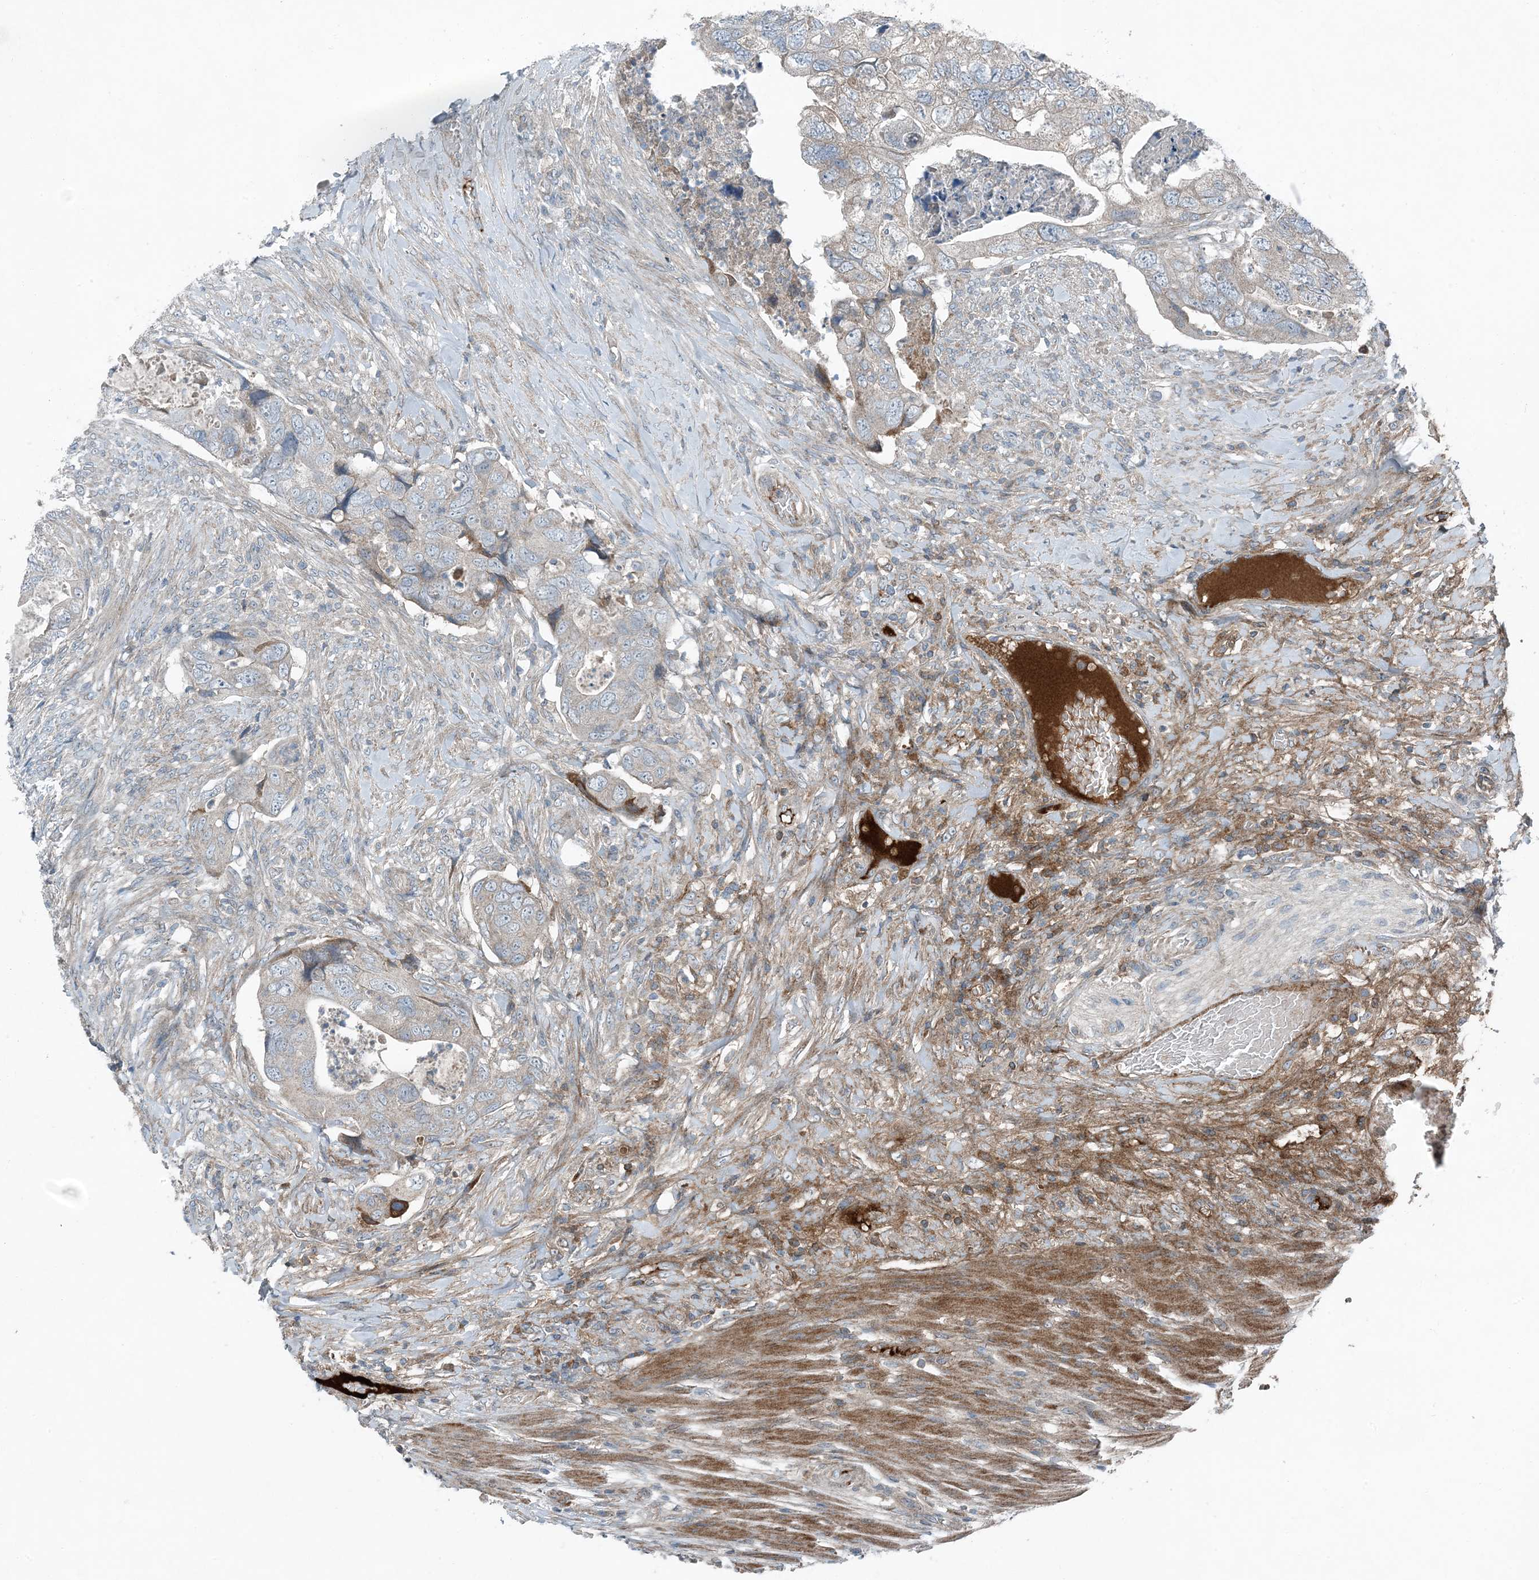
{"staining": {"intensity": "weak", "quantity": "<25%", "location": "cytoplasmic/membranous"}, "tissue": "colorectal cancer", "cell_type": "Tumor cells", "image_type": "cancer", "snomed": [{"axis": "morphology", "description": "Adenocarcinoma, NOS"}, {"axis": "topography", "description": "Rectum"}], "caption": "A micrograph of human colorectal adenocarcinoma is negative for staining in tumor cells.", "gene": "APOM", "patient": {"sex": "male", "age": 63}}